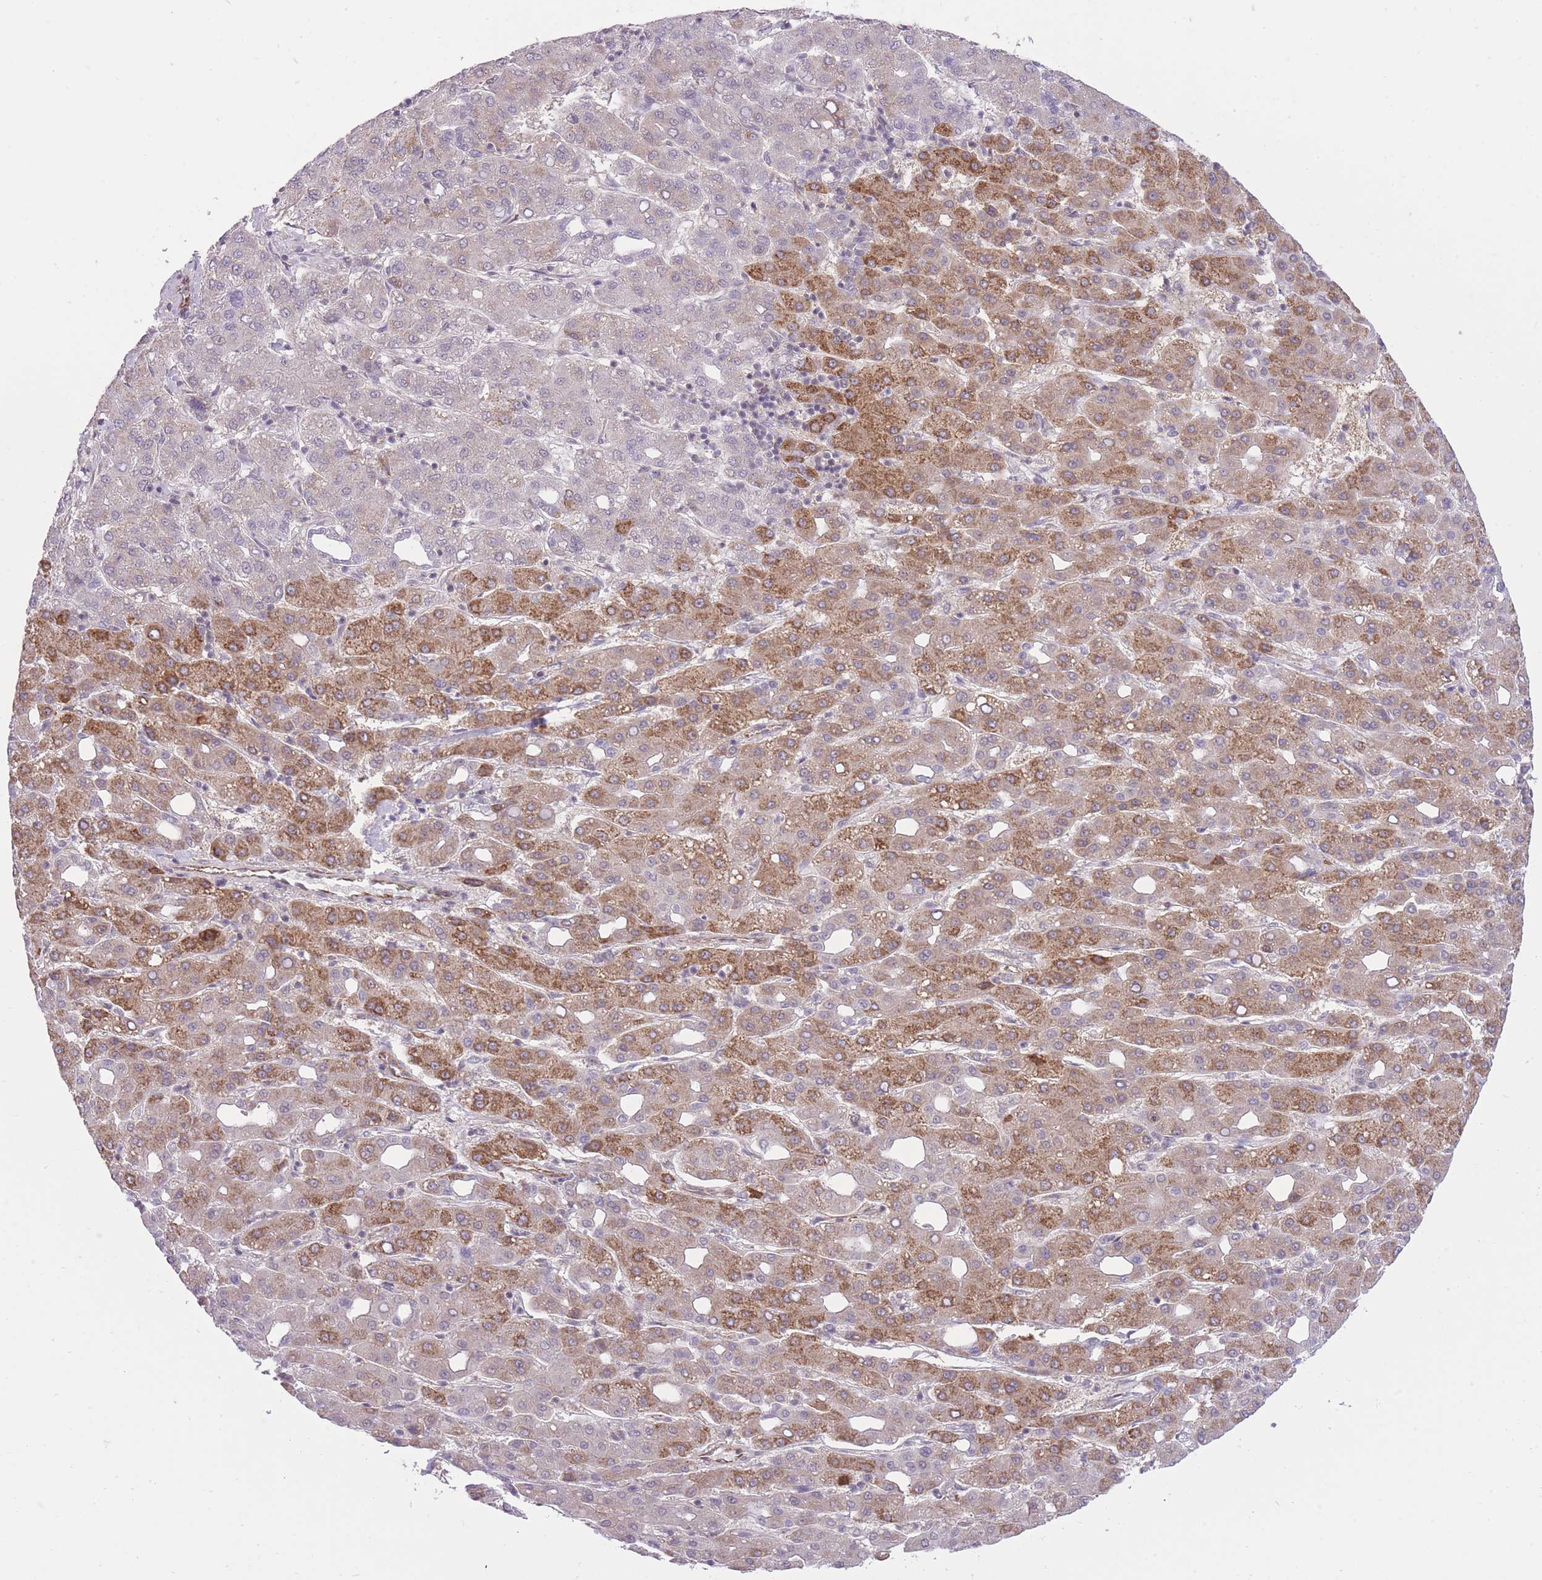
{"staining": {"intensity": "moderate", "quantity": "25%-75%", "location": "cytoplasmic/membranous"}, "tissue": "liver cancer", "cell_type": "Tumor cells", "image_type": "cancer", "snomed": [{"axis": "morphology", "description": "Carcinoma, Hepatocellular, NOS"}, {"axis": "topography", "description": "Liver"}], "caption": "DAB (3,3'-diaminobenzidine) immunohistochemical staining of liver cancer (hepatocellular carcinoma) displays moderate cytoplasmic/membranous protein expression in about 25%-75% of tumor cells. (DAB = brown stain, brightfield microscopy at high magnification).", "gene": "ELL", "patient": {"sex": "male", "age": 65}}